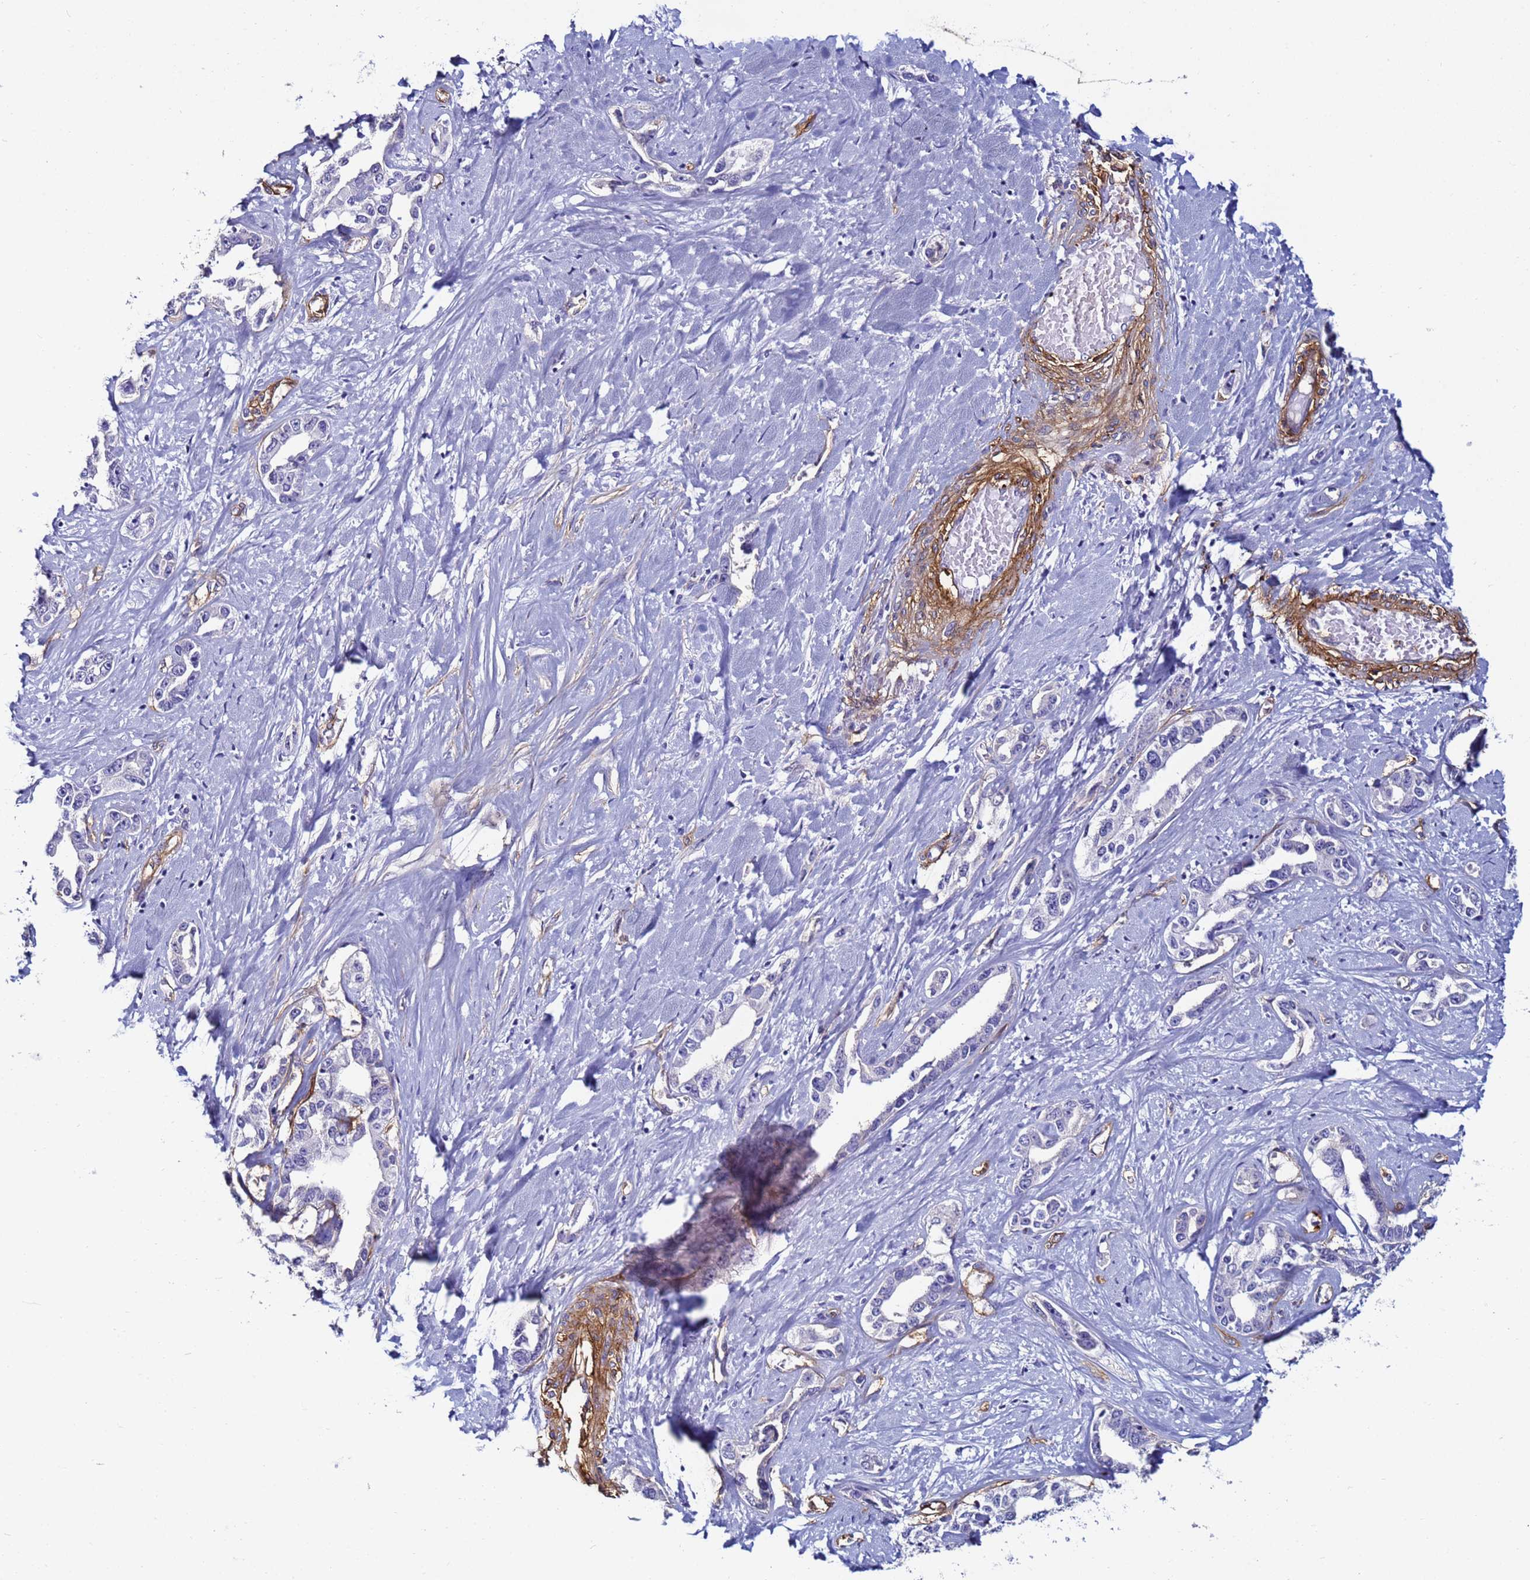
{"staining": {"intensity": "negative", "quantity": "none", "location": "none"}, "tissue": "liver cancer", "cell_type": "Tumor cells", "image_type": "cancer", "snomed": [{"axis": "morphology", "description": "Cholangiocarcinoma"}, {"axis": "topography", "description": "Liver"}], "caption": "Protein analysis of liver cancer shows no significant expression in tumor cells. (DAB (3,3'-diaminobenzidine) IHC with hematoxylin counter stain).", "gene": "DEFB104A", "patient": {"sex": "male", "age": 59}}